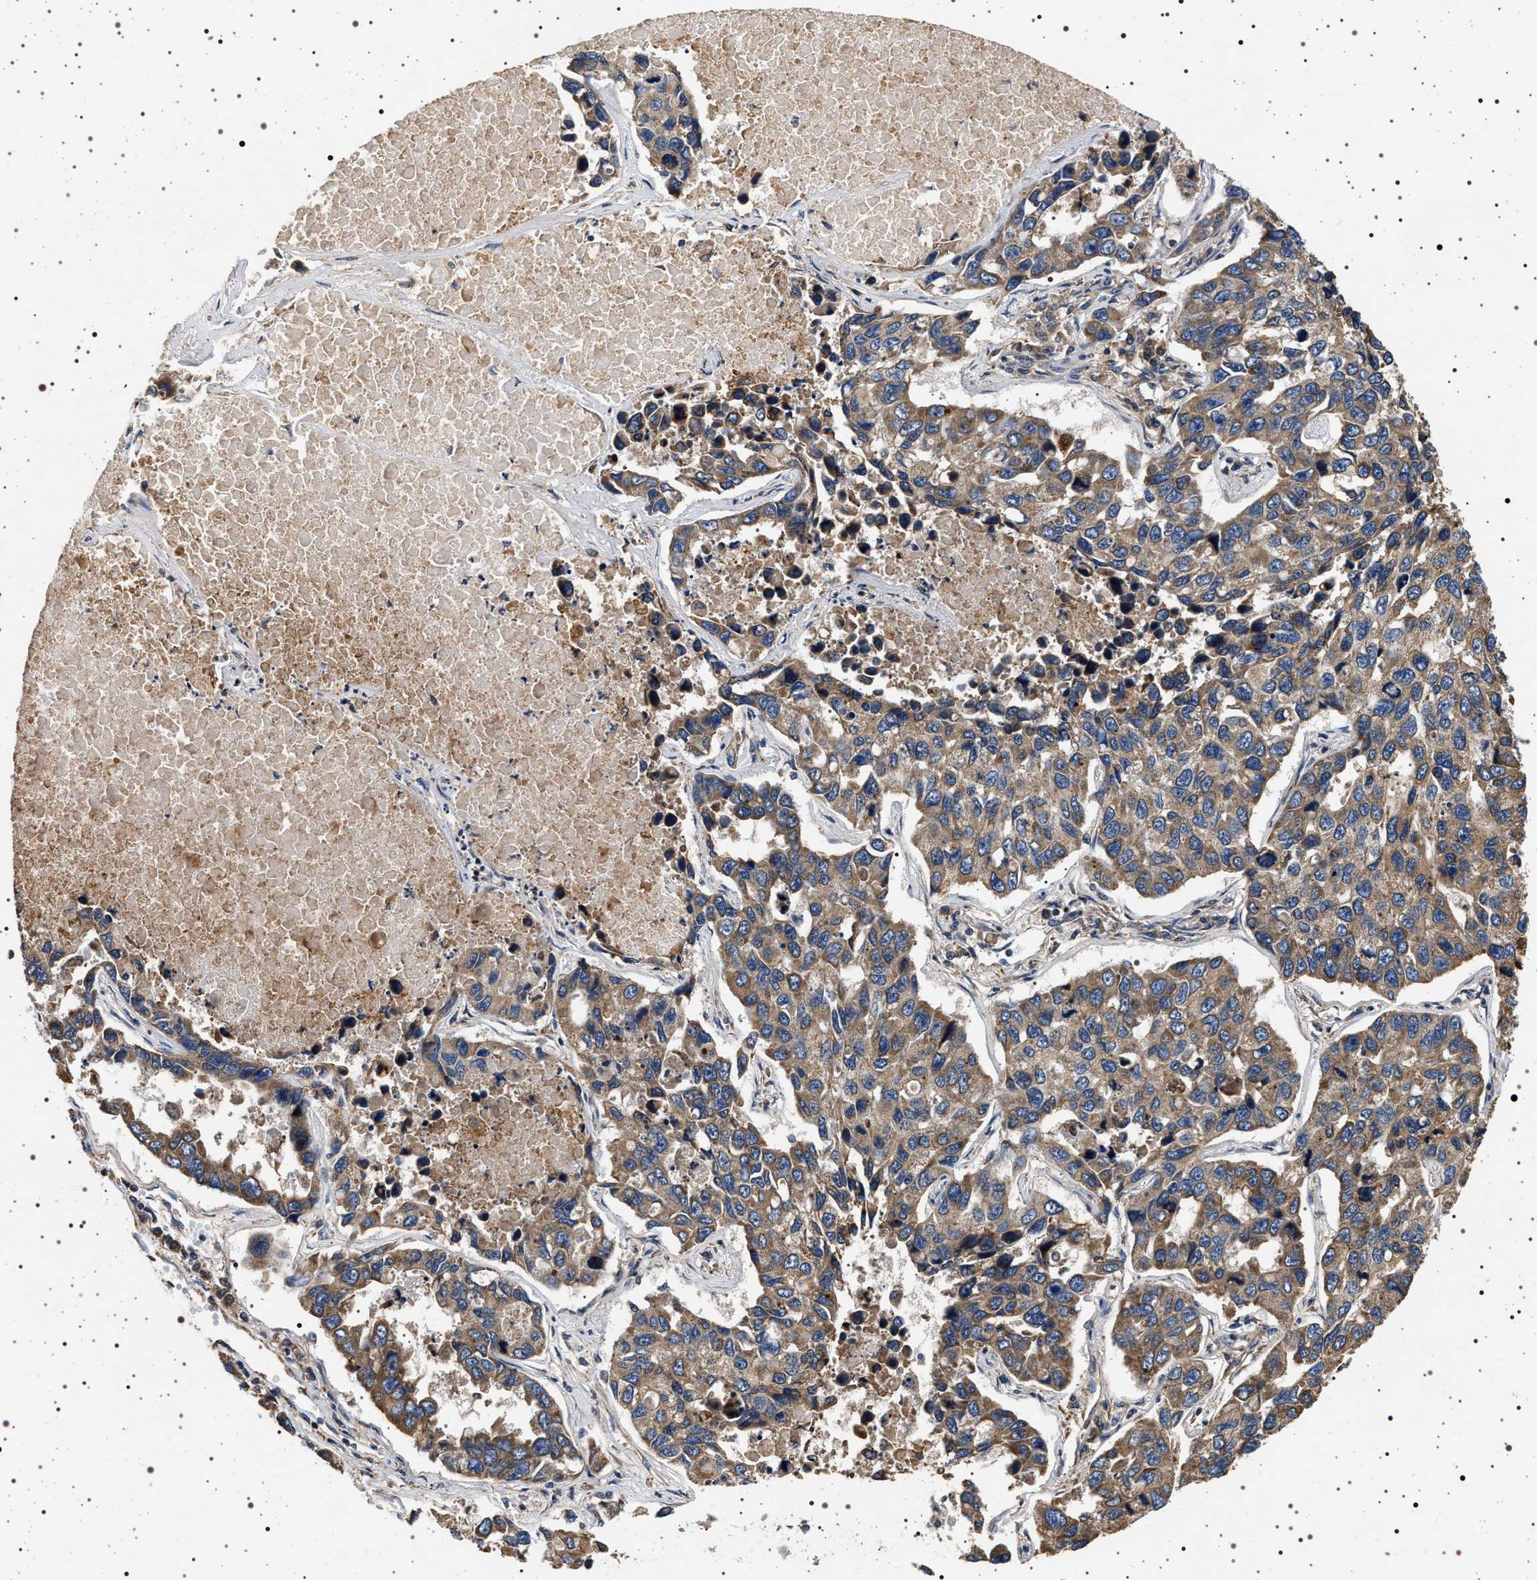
{"staining": {"intensity": "moderate", "quantity": ">75%", "location": "cytoplasmic/membranous"}, "tissue": "lung cancer", "cell_type": "Tumor cells", "image_type": "cancer", "snomed": [{"axis": "morphology", "description": "Adenocarcinoma, NOS"}, {"axis": "topography", "description": "Lung"}], "caption": "Protein positivity by IHC demonstrates moderate cytoplasmic/membranous staining in approximately >75% of tumor cells in lung cancer (adenocarcinoma).", "gene": "DCBLD2", "patient": {"sex": "male", "age": 64}}